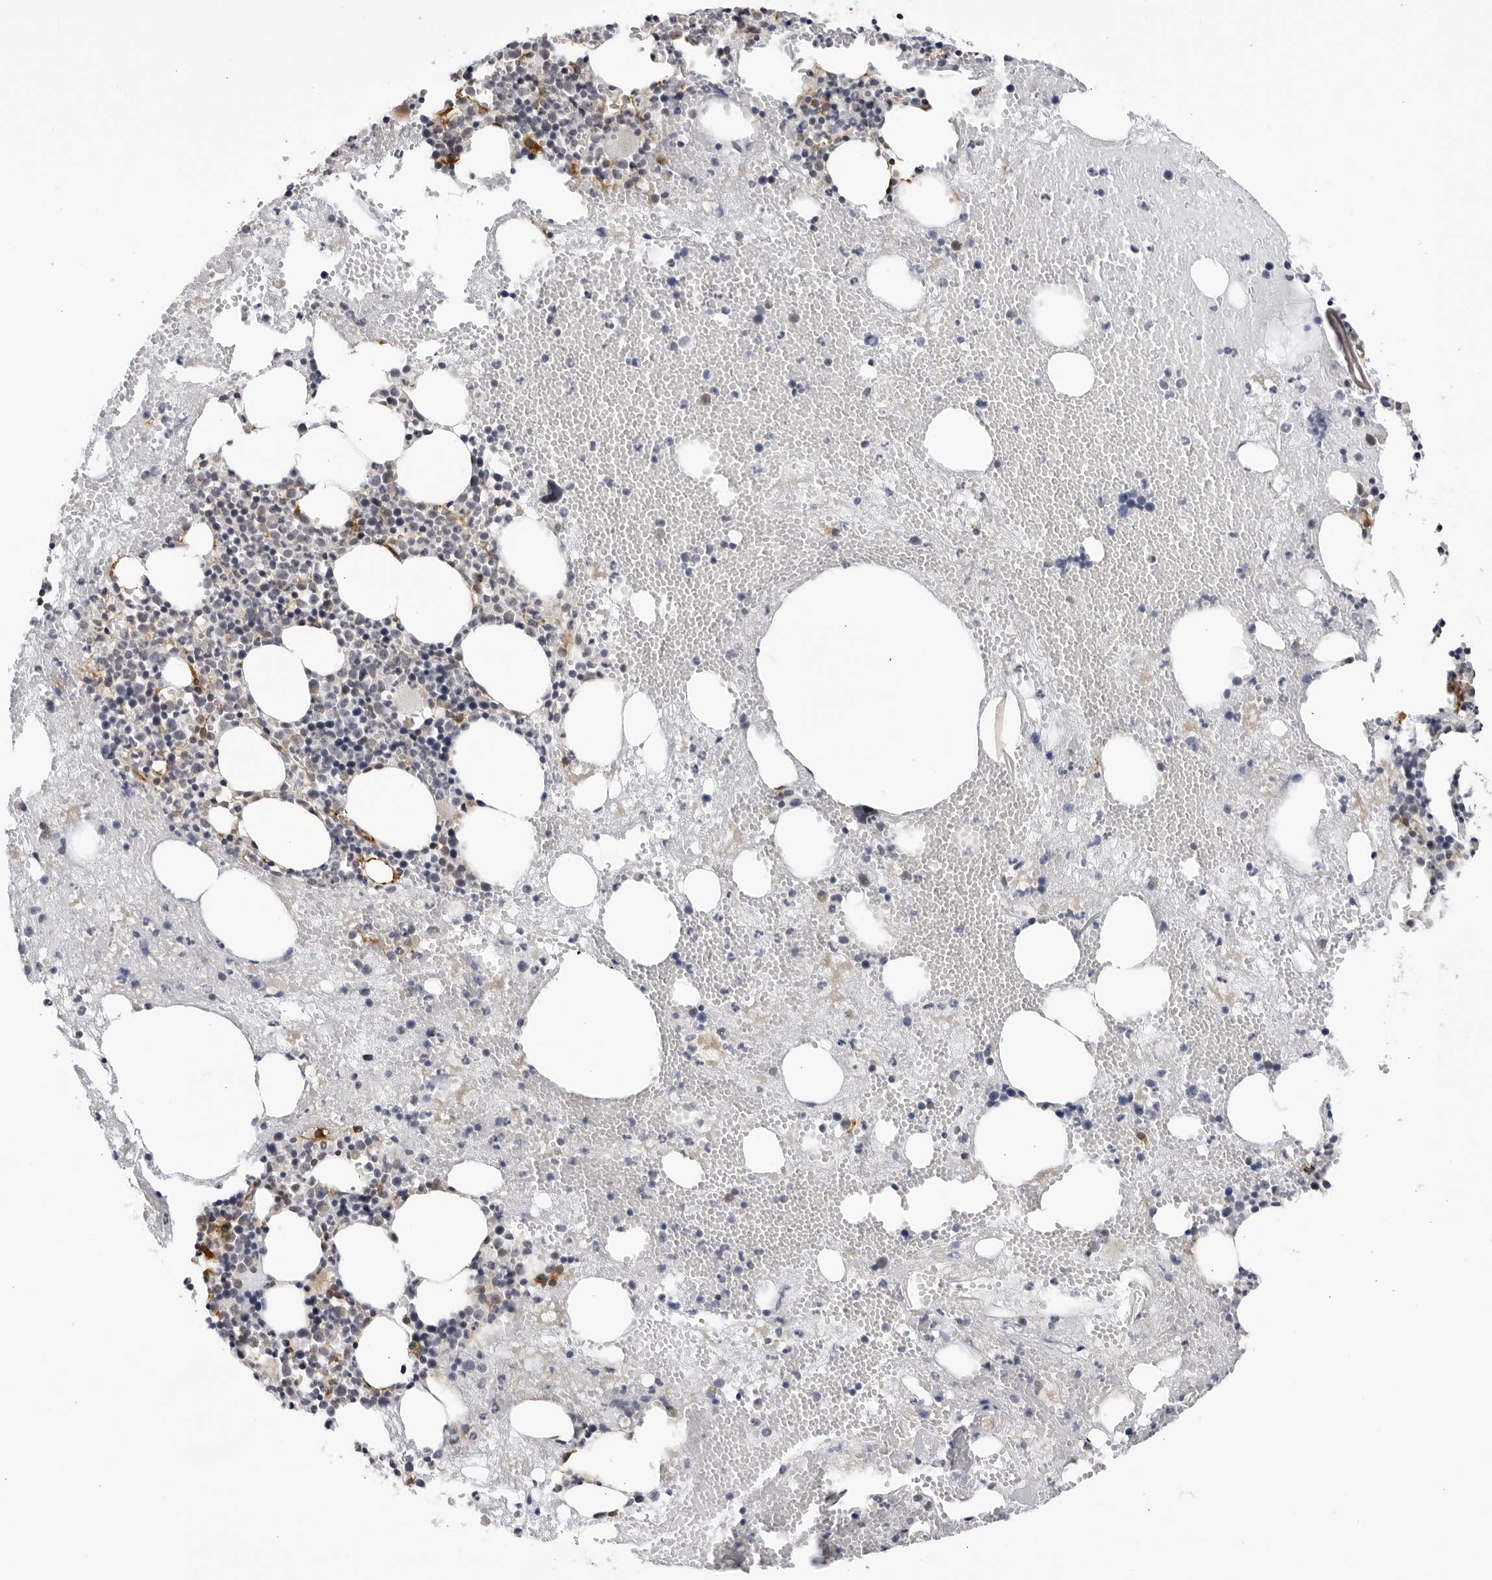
{"staining": {"intensity": "moderate", "quantity": "<25%", "location": "cytoplasmic/membranous"}, "tissue": "bone marrow", "cell_type": "Hematopoietic cells", "image_type": "normal", "snomed": [{"axis": "morphology", "description": "Normal tissue, NOS"}, {"axis": "morphology", "description": "Inflammation, NOS"}, {"axis": "topography", "description": "Bone marrow"}], "caption": "Moderate cytoplasmic/membranous protein staining is present in approximately <25% of hematopoietic cells in bone marrow. (Brightfield microscopy of DAB IHC at high magnification).", "gene": "CNBD1", "patient": {"sex": "female", "age": 48}}